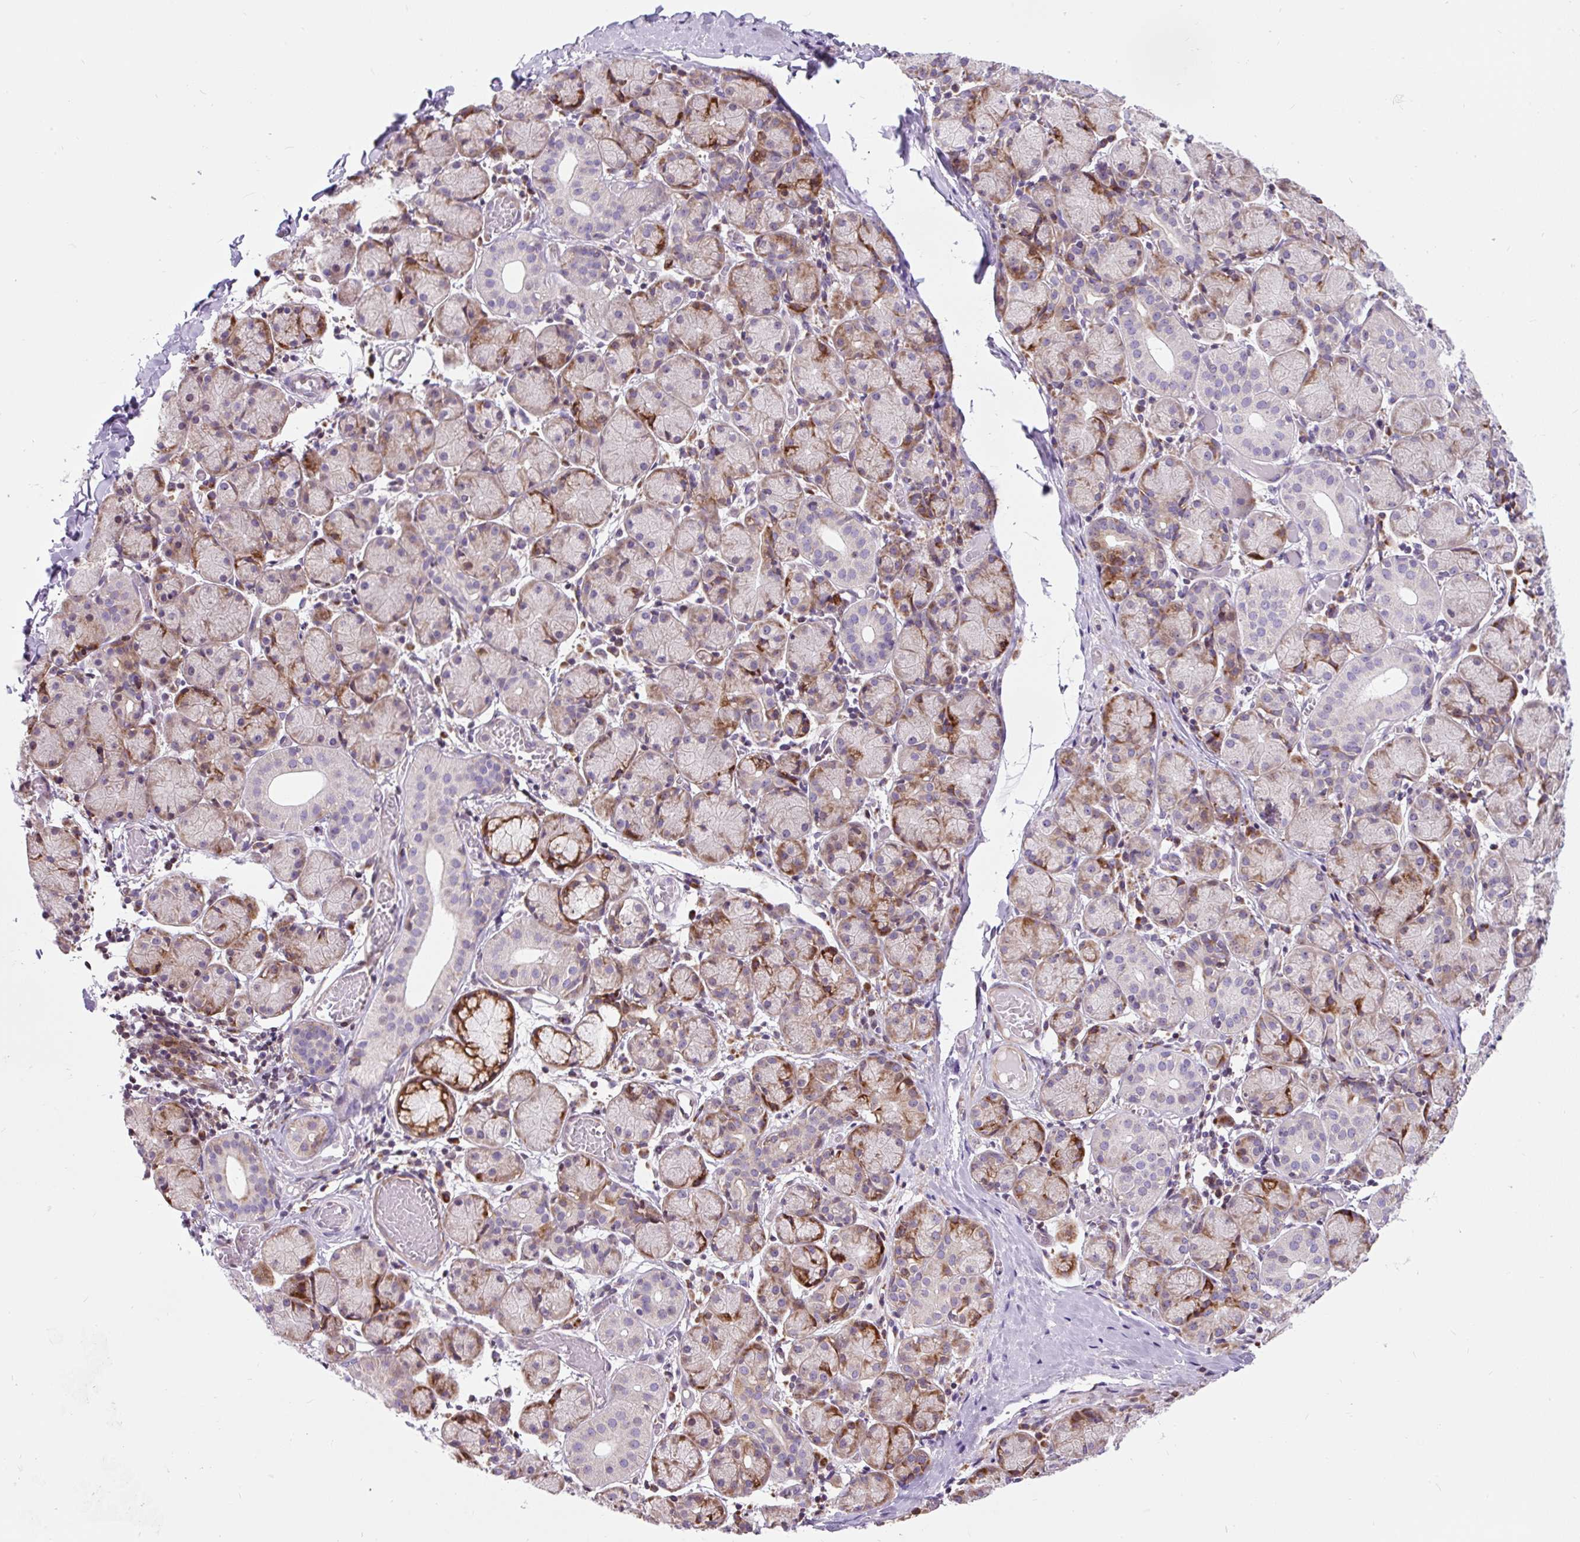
{"staining": {"intensity": "moderate", "quantity": "25%-75%", "location": "cytoplasmic/membranous"}, "tissue": "salivary gland", "cell_type": "Glandular cells", "image_type": "normal", "snomed": [{"axis": "morphology", "description": "Normal tissue, NOS"}, {"axis": "topography", "description": "Salivary gland"}], "caption": "Protein positivity by immunohistochemistry (IHC) exhibits moderate cytoplasmic/membranous staining in approximately 25%-75% of glandular cells in unremarkable salivary gland.", "gene": "CISD3", "patient": {"sex": "female", "age": 24}}